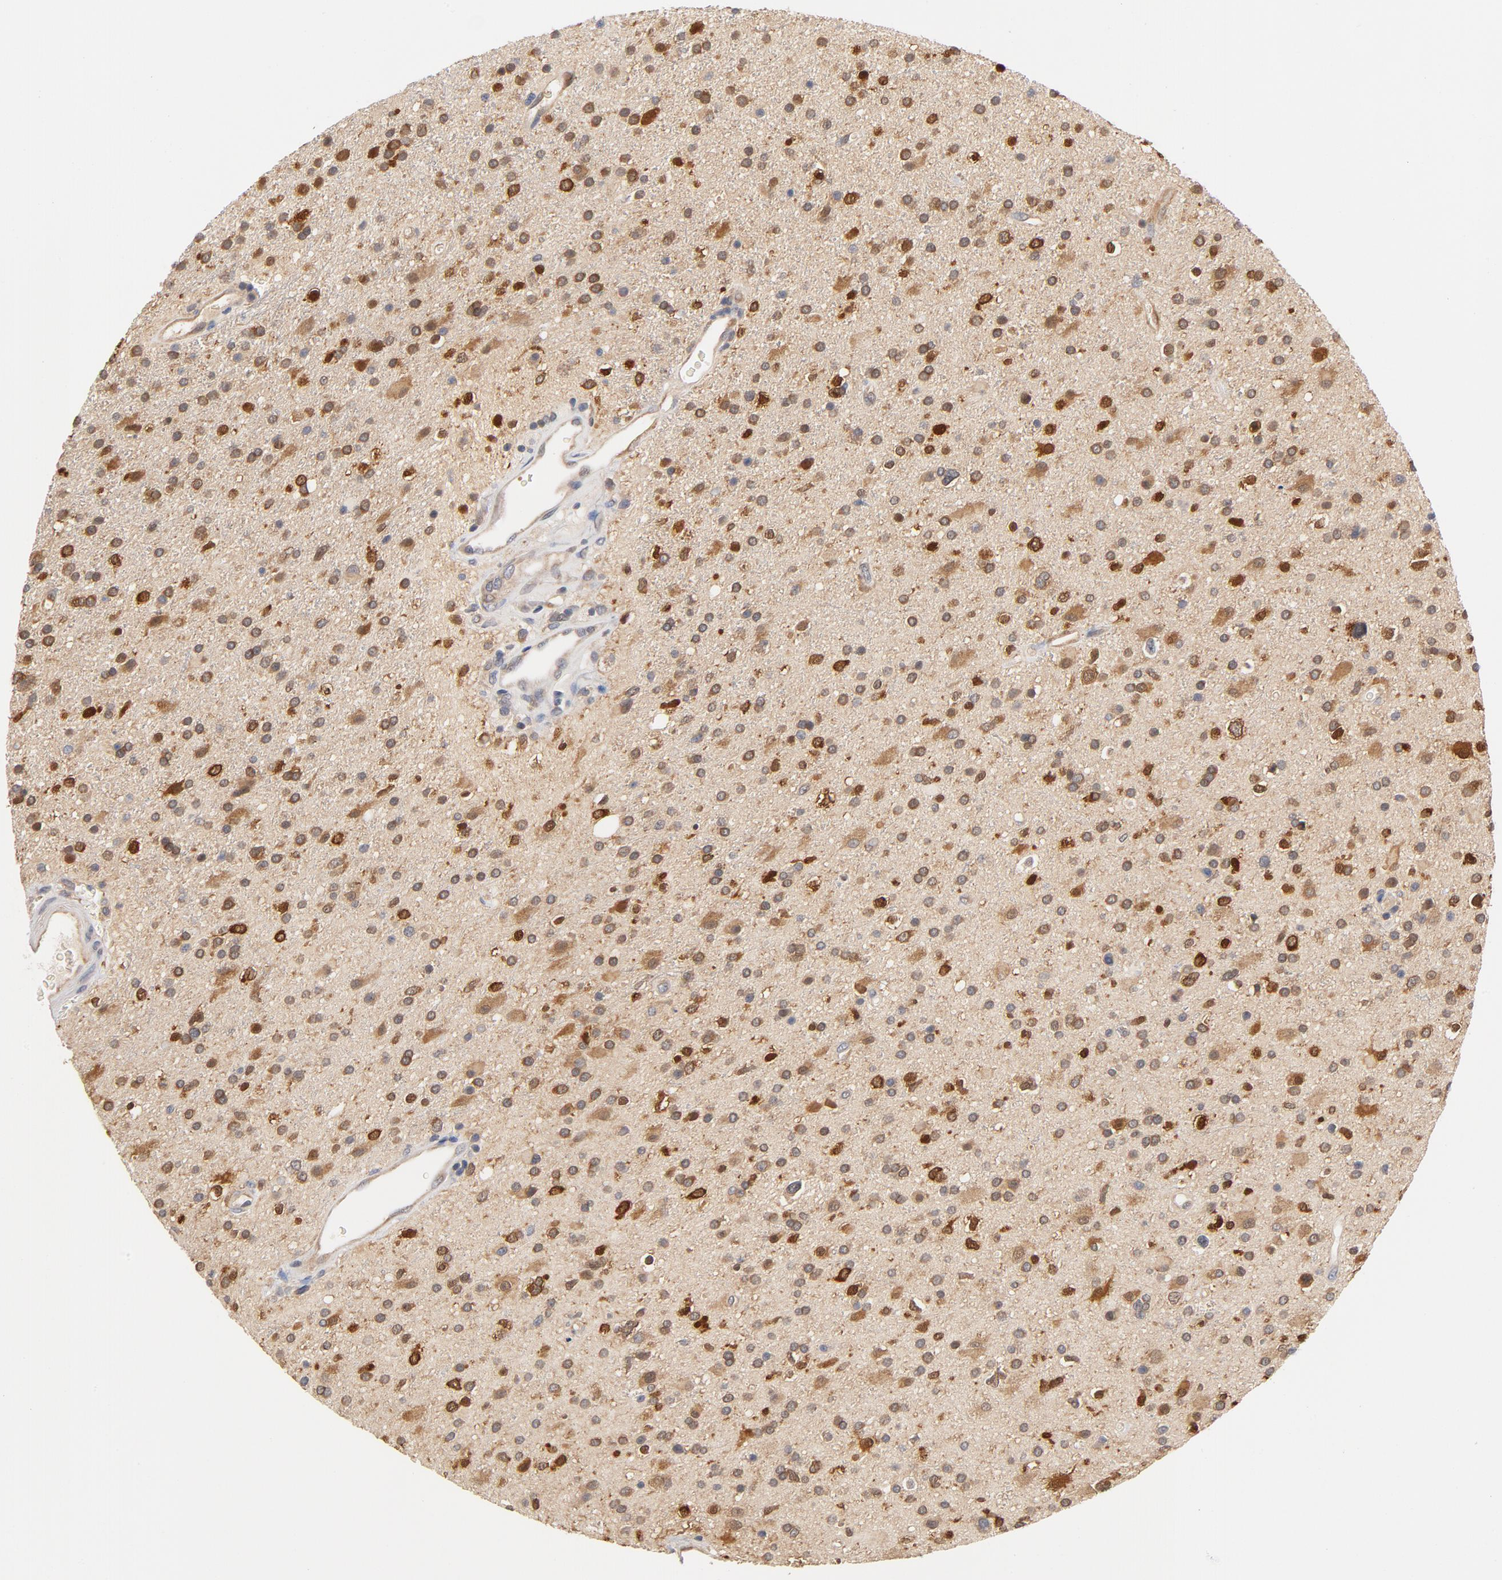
{"staining": {"intensity": "moderate", "quantity": "25%-75%", "location": "cytoplasmic/membranous"}, "tissue": "glioma", "cell_type": "Tumor cells", "image_type": "cancer", "snomed": [{"axis": "morphology", "description": "Glioma, malignant, High grade"}, {"axis": "topography", "description": "Brain"}], "caption": "A medium amount of moderate cytoplasmic/membranous staining is seen in about 25%-75% of tumor cells in glioma tissue.", "gene": "ASMTL", "patient": {"sex": "male", "age": 33}}